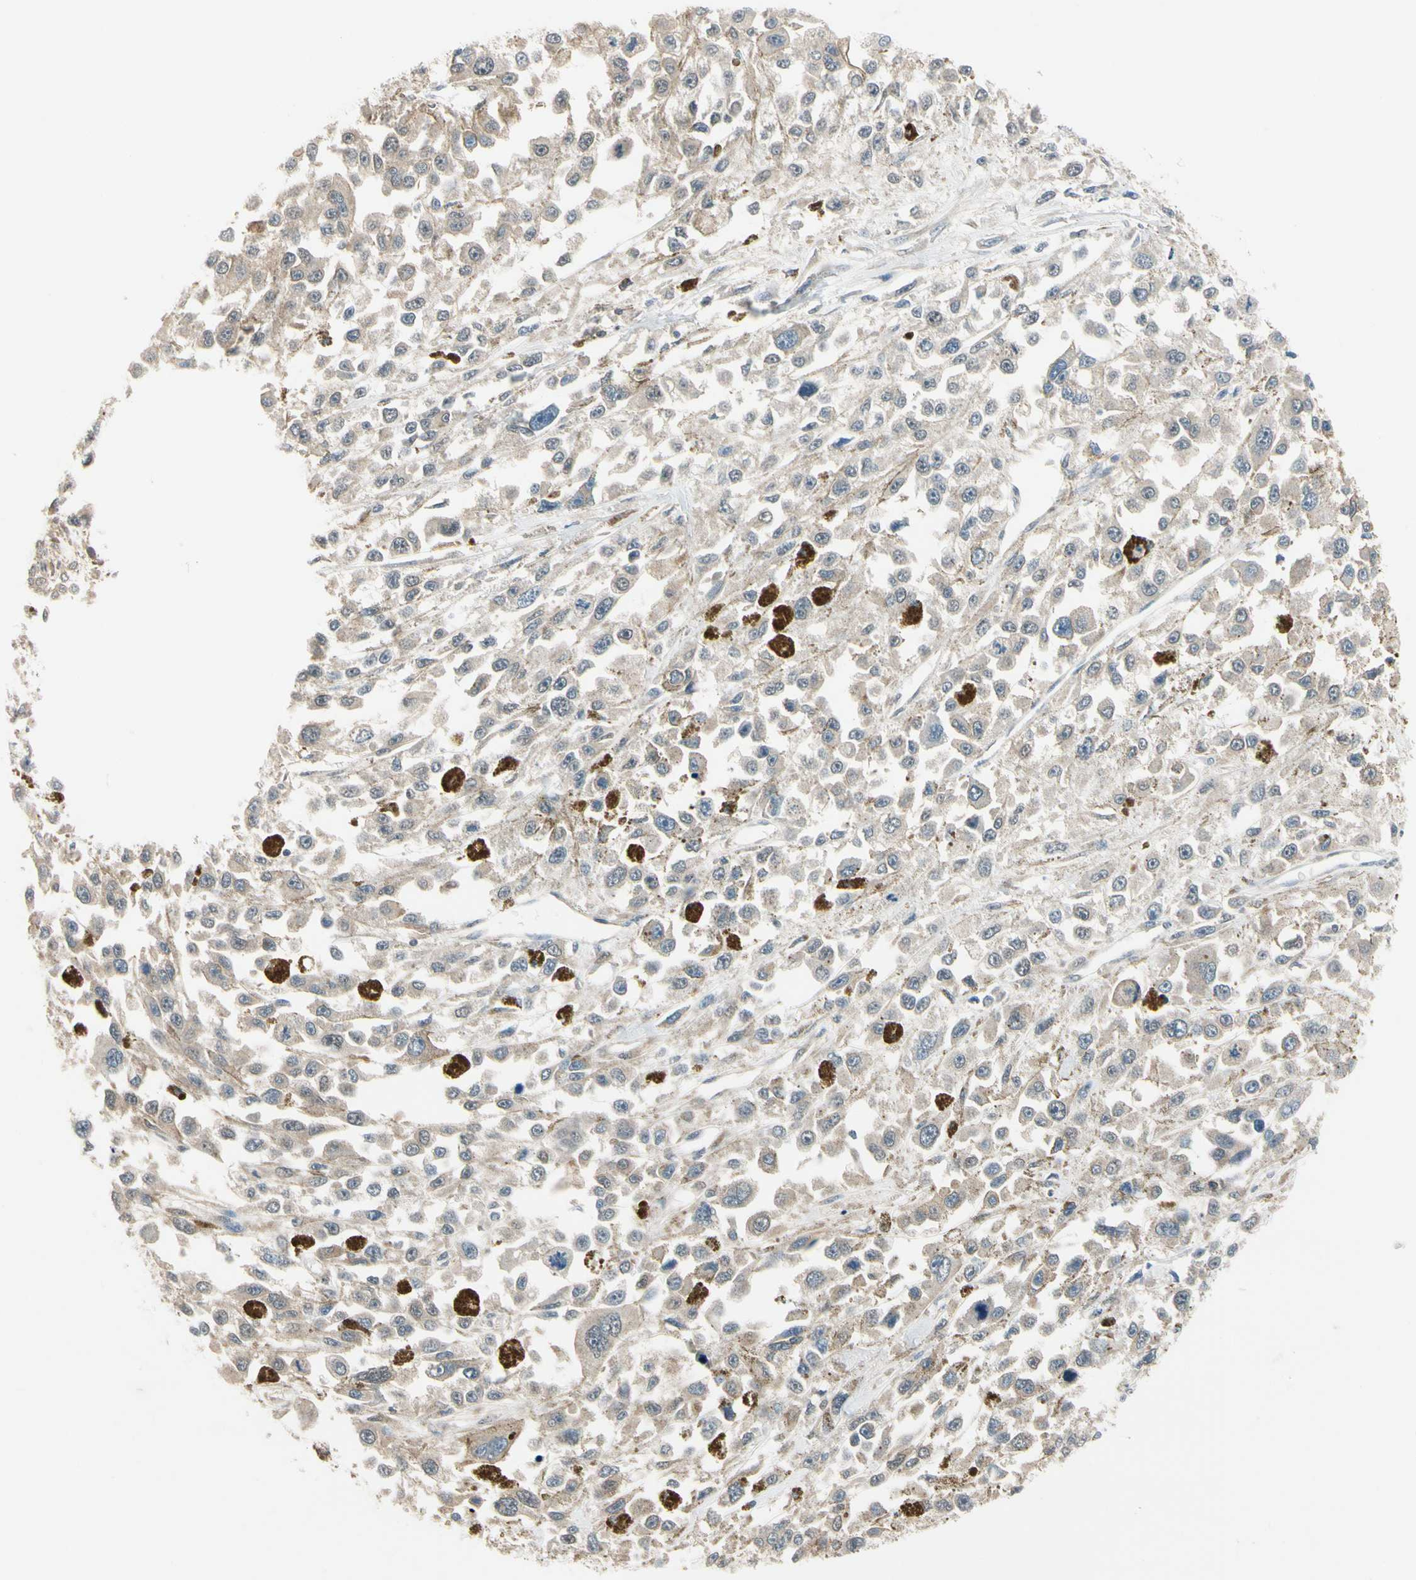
{"staining": {"intensity": "weak", "quantity": ">75%", "location": "cytoplasmic/membranous"}, "tissue": "melanoma", "cell_type": "Tumor cells", "image_type": "cancer", "snomed": [{"axis": "morphology", "description": "Malignant melanoma, Metastatic site"}, {"axis": "topography", "description": "Lymph node"}], "caption": "Immunohistochemistry (IHC) of malignant melanoma (metastatic site) shows low levels of weak cytoplasmic/membranous expression in approximately >75% of tumor cells.", "gene": "RASGRF1", "patient": {"sex": "male", "age": 59}}